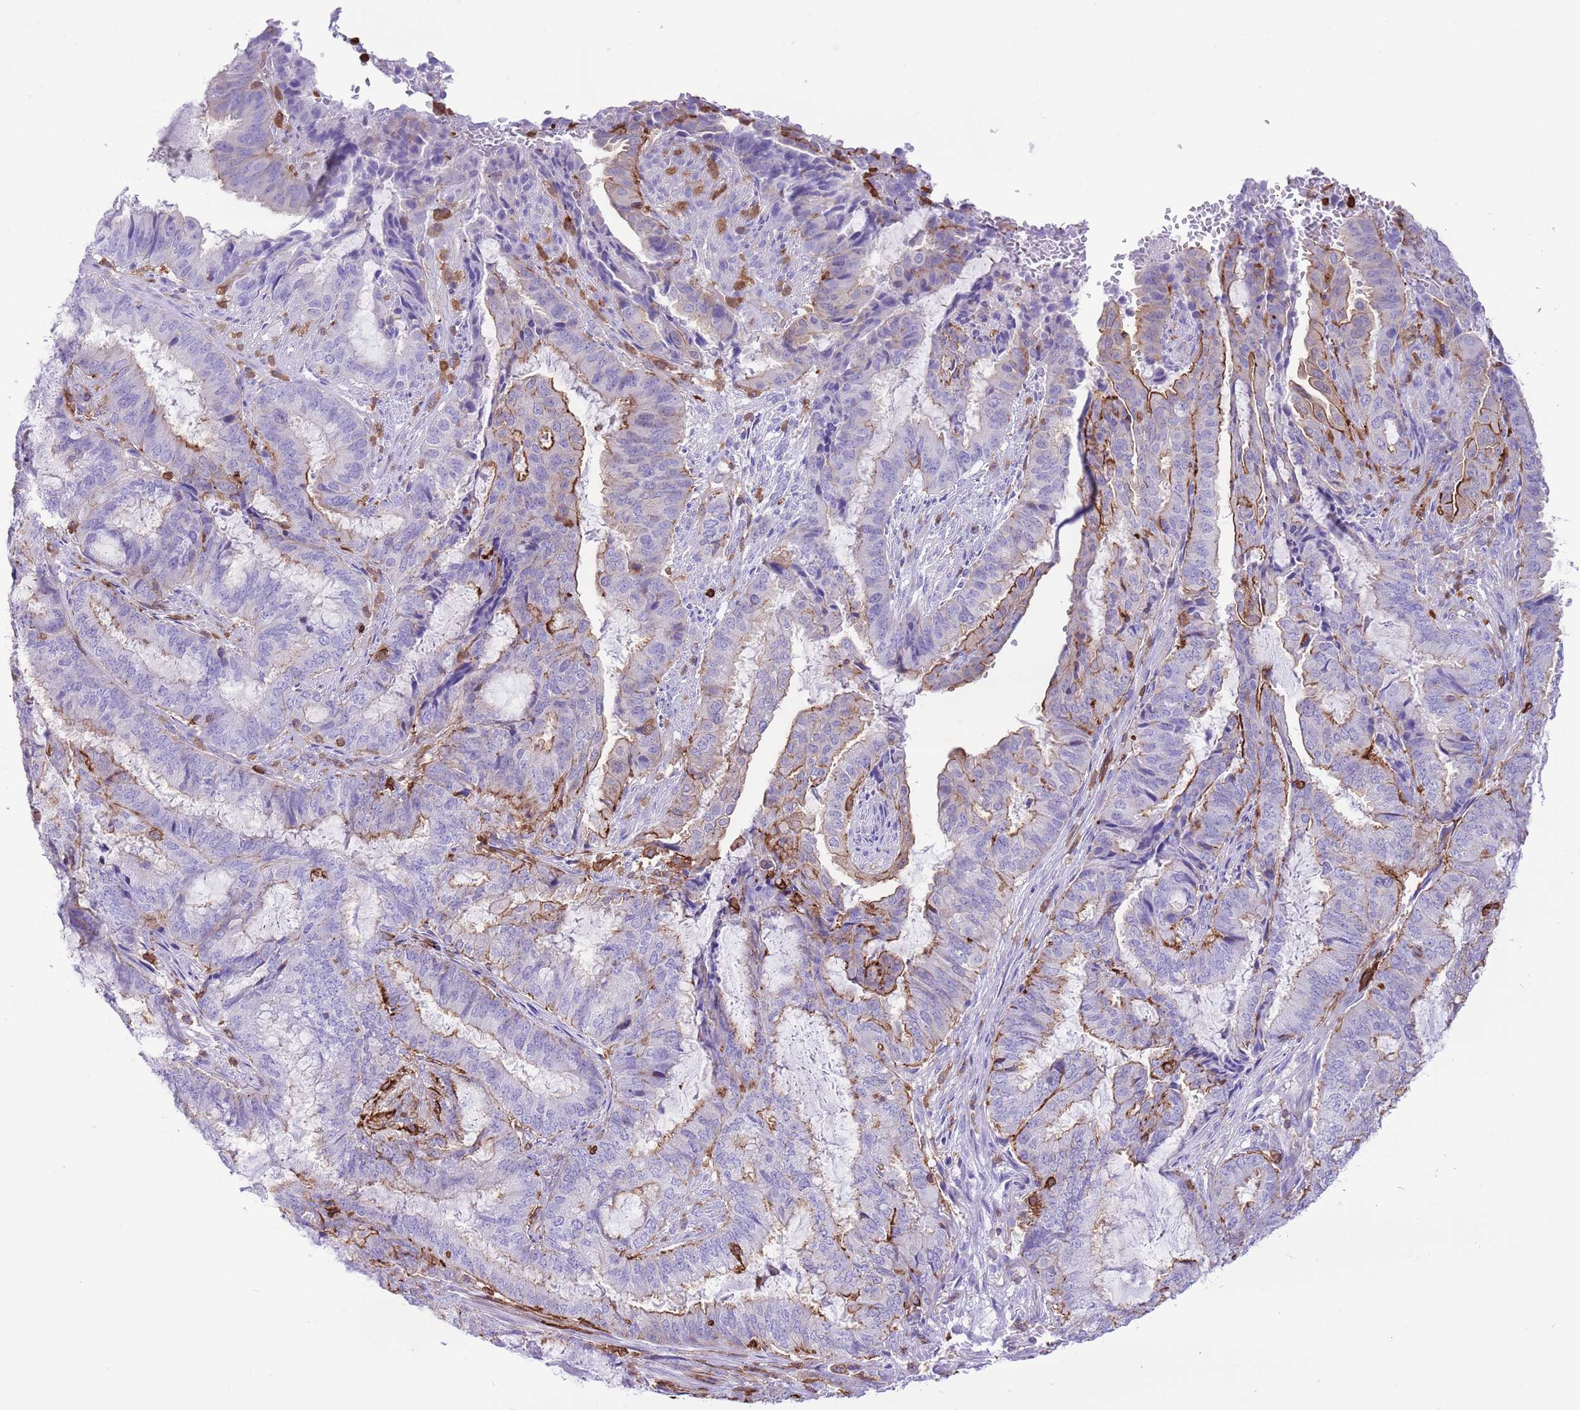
{"staining": {"intensity": "moderate", "quantity": "<25%", "location": "cytoplasmic/membranous"}, "tissue": "endometrial cancer", "cell_type": "Tumor cells", "image_type": "cancer", "snomed": [{"axis": "morphology", "description": "Adenocarcinoma, NOS"}, {"axis": "topography", "description": "Endometrium"}], "caption": "A photomicrograph of endometrial cancer (adenocarcinoma) stained for a protein demonstrates moderate cytoplasmic/membranous brown staining in tumor cells.", "gene": "EFHD2", "patient": {"sex": "female", "age": 51}}